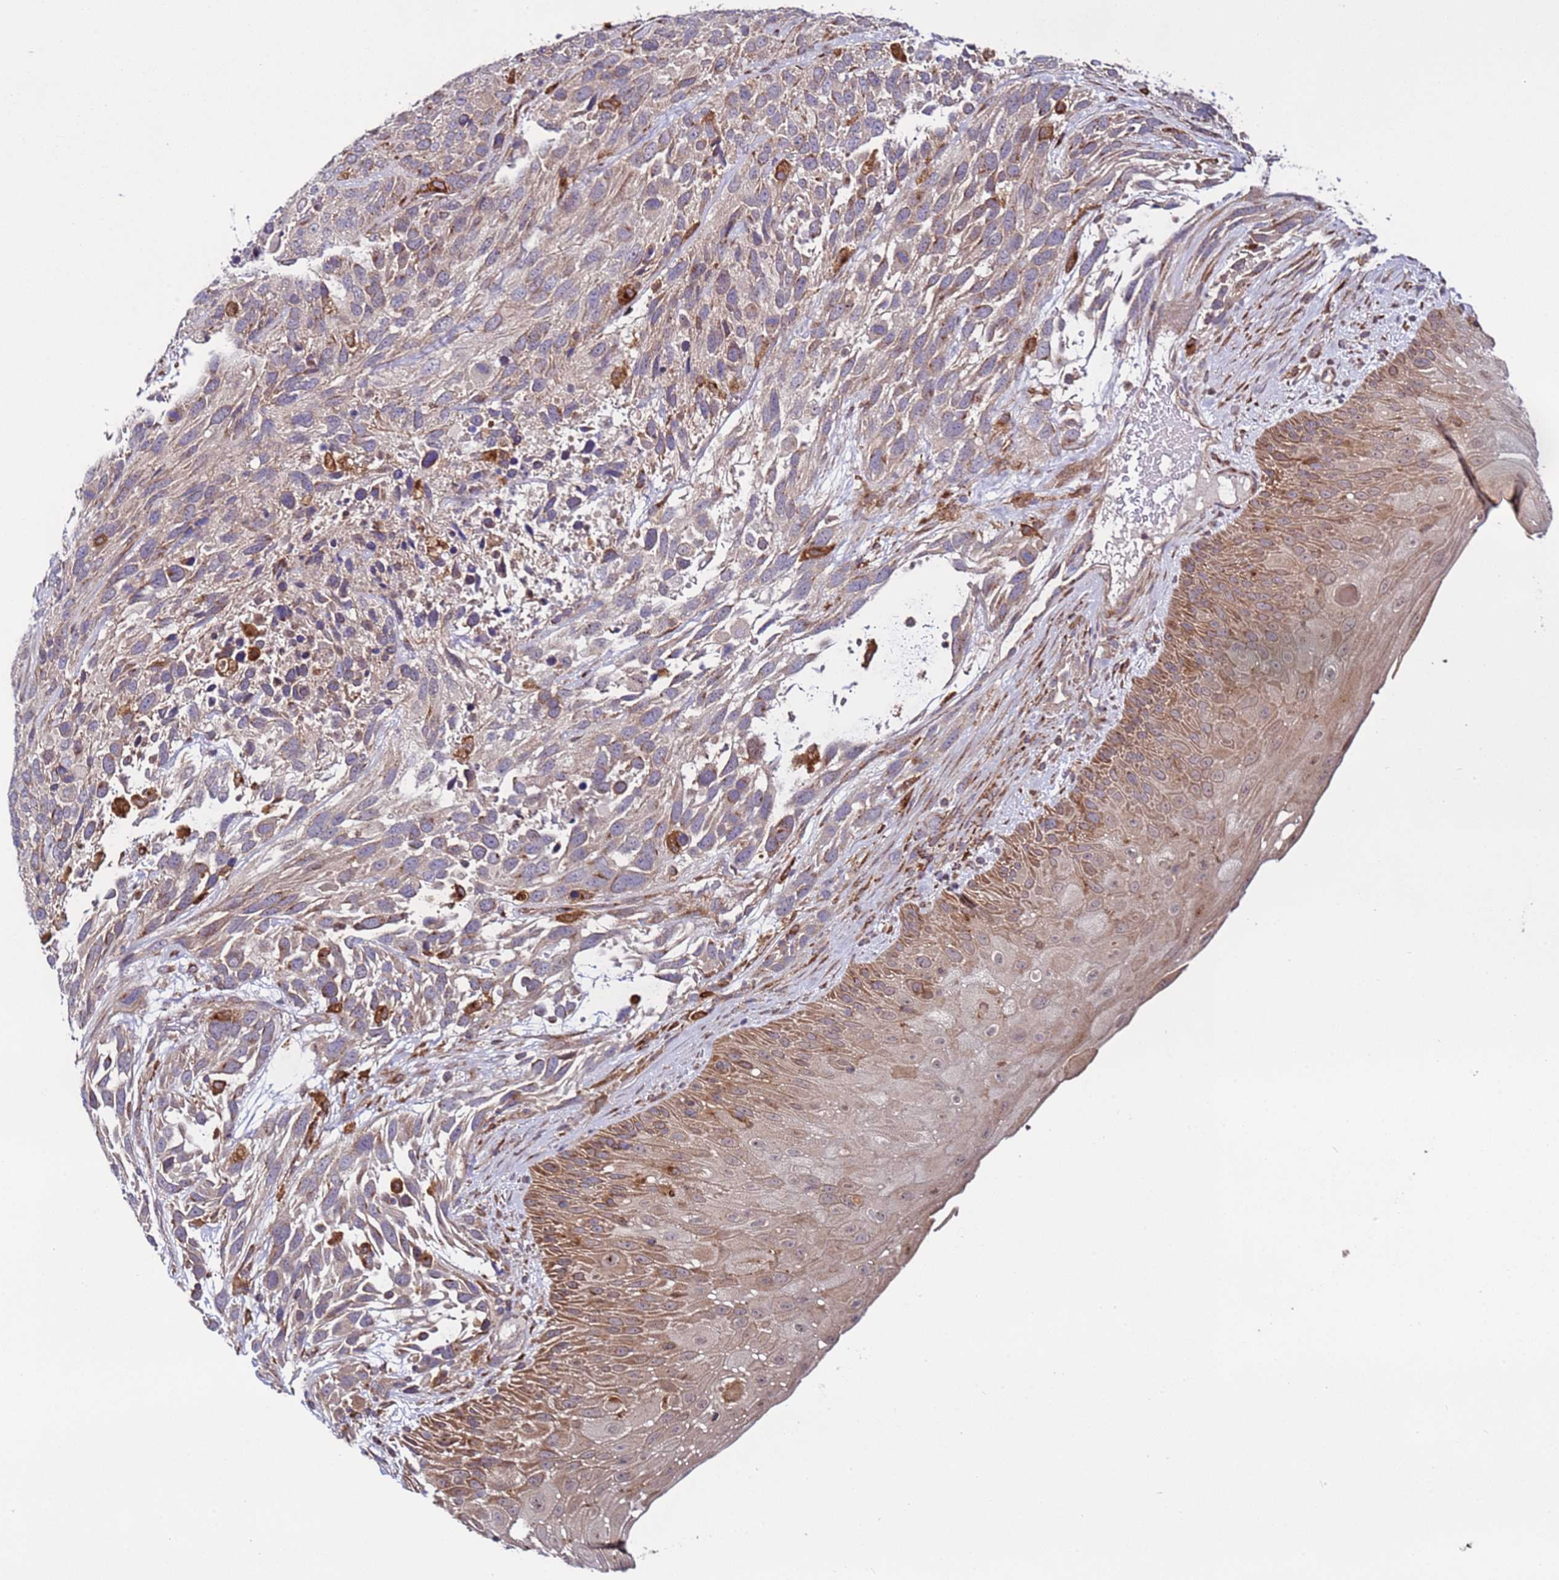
{"staining": {"intensity": "weak", "quantity": "25%-75%", "location": "cytoplasmic/membranous"}, "tissue": "urothelial cancer", "cell_type": "Tumor cells", "image_type": "cancer", "snomed": [{"axis": "morphology", "description": "Urothelial carcinoma, High grade"}, {"axis": "topography", "description": "Urinary bladder"}], "caption": "This photomicrograph reveals urothelial cancer stained with immunohistochemistry (IHC) to label a protein in brown. The cytoplasmic/membranous of tumor cells show weak positivity for the protein. Nuclei are counter-stained blue.", "gene": "TMEM176B", "patient": {"sex": "female", "age": 70}}